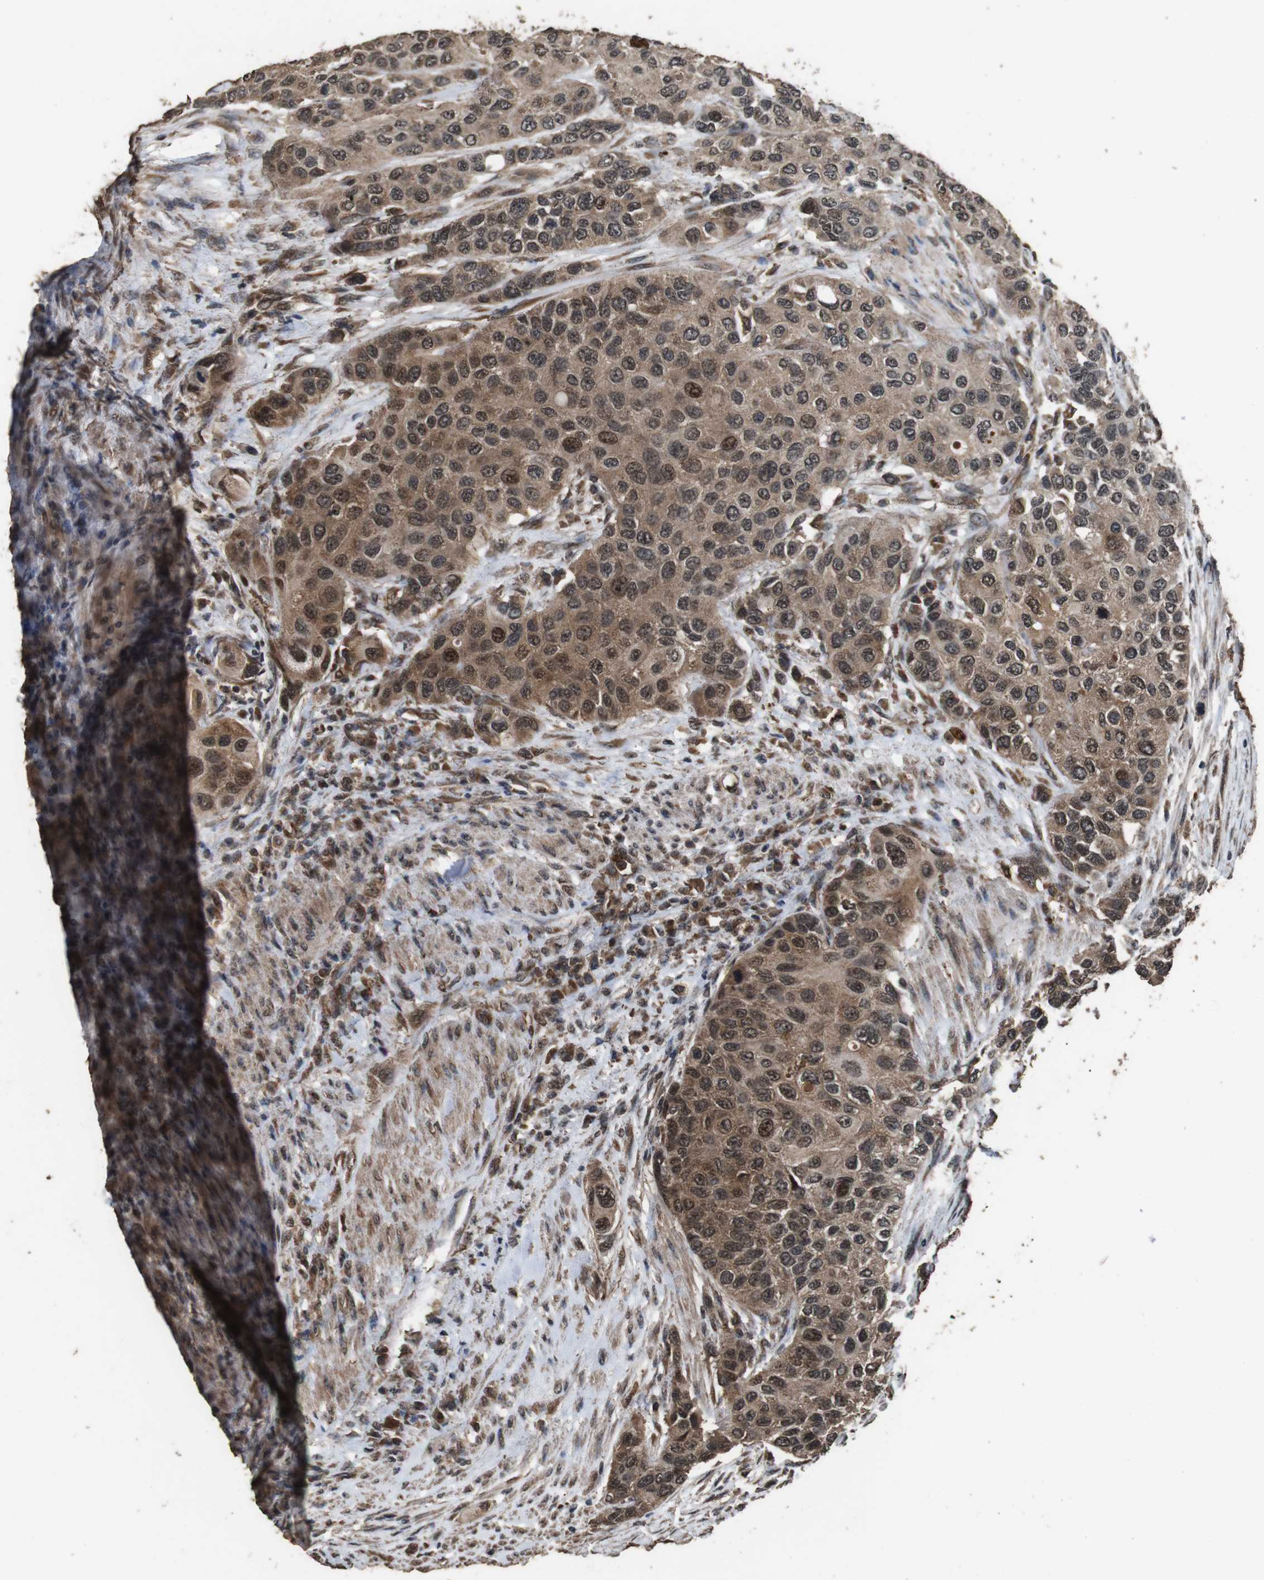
{"staining": {"intensity": "moderate", "quantity": ">75%", "location": "cytoplasmic/membranous,nuclear"}, "tissue": "urothelial cancer", "cell_type": "Tumor cells", "image_type": "cancer", "snomed": [{"axis": "morphology", "description": "Urothelial carcinoma, High grade"}, {"axis": "topography", "description": "Urinary bladder"}], "caption": "An image of urothelial cancer stained for a protein shows moderate cytoplasmic/membranous and nuclear brown staining in tumor cells. (Brightfield microscopy of DAB IHC at high magnification).", "gene": "RRAS2", "patient": {"sex": "female", "age": 56}}